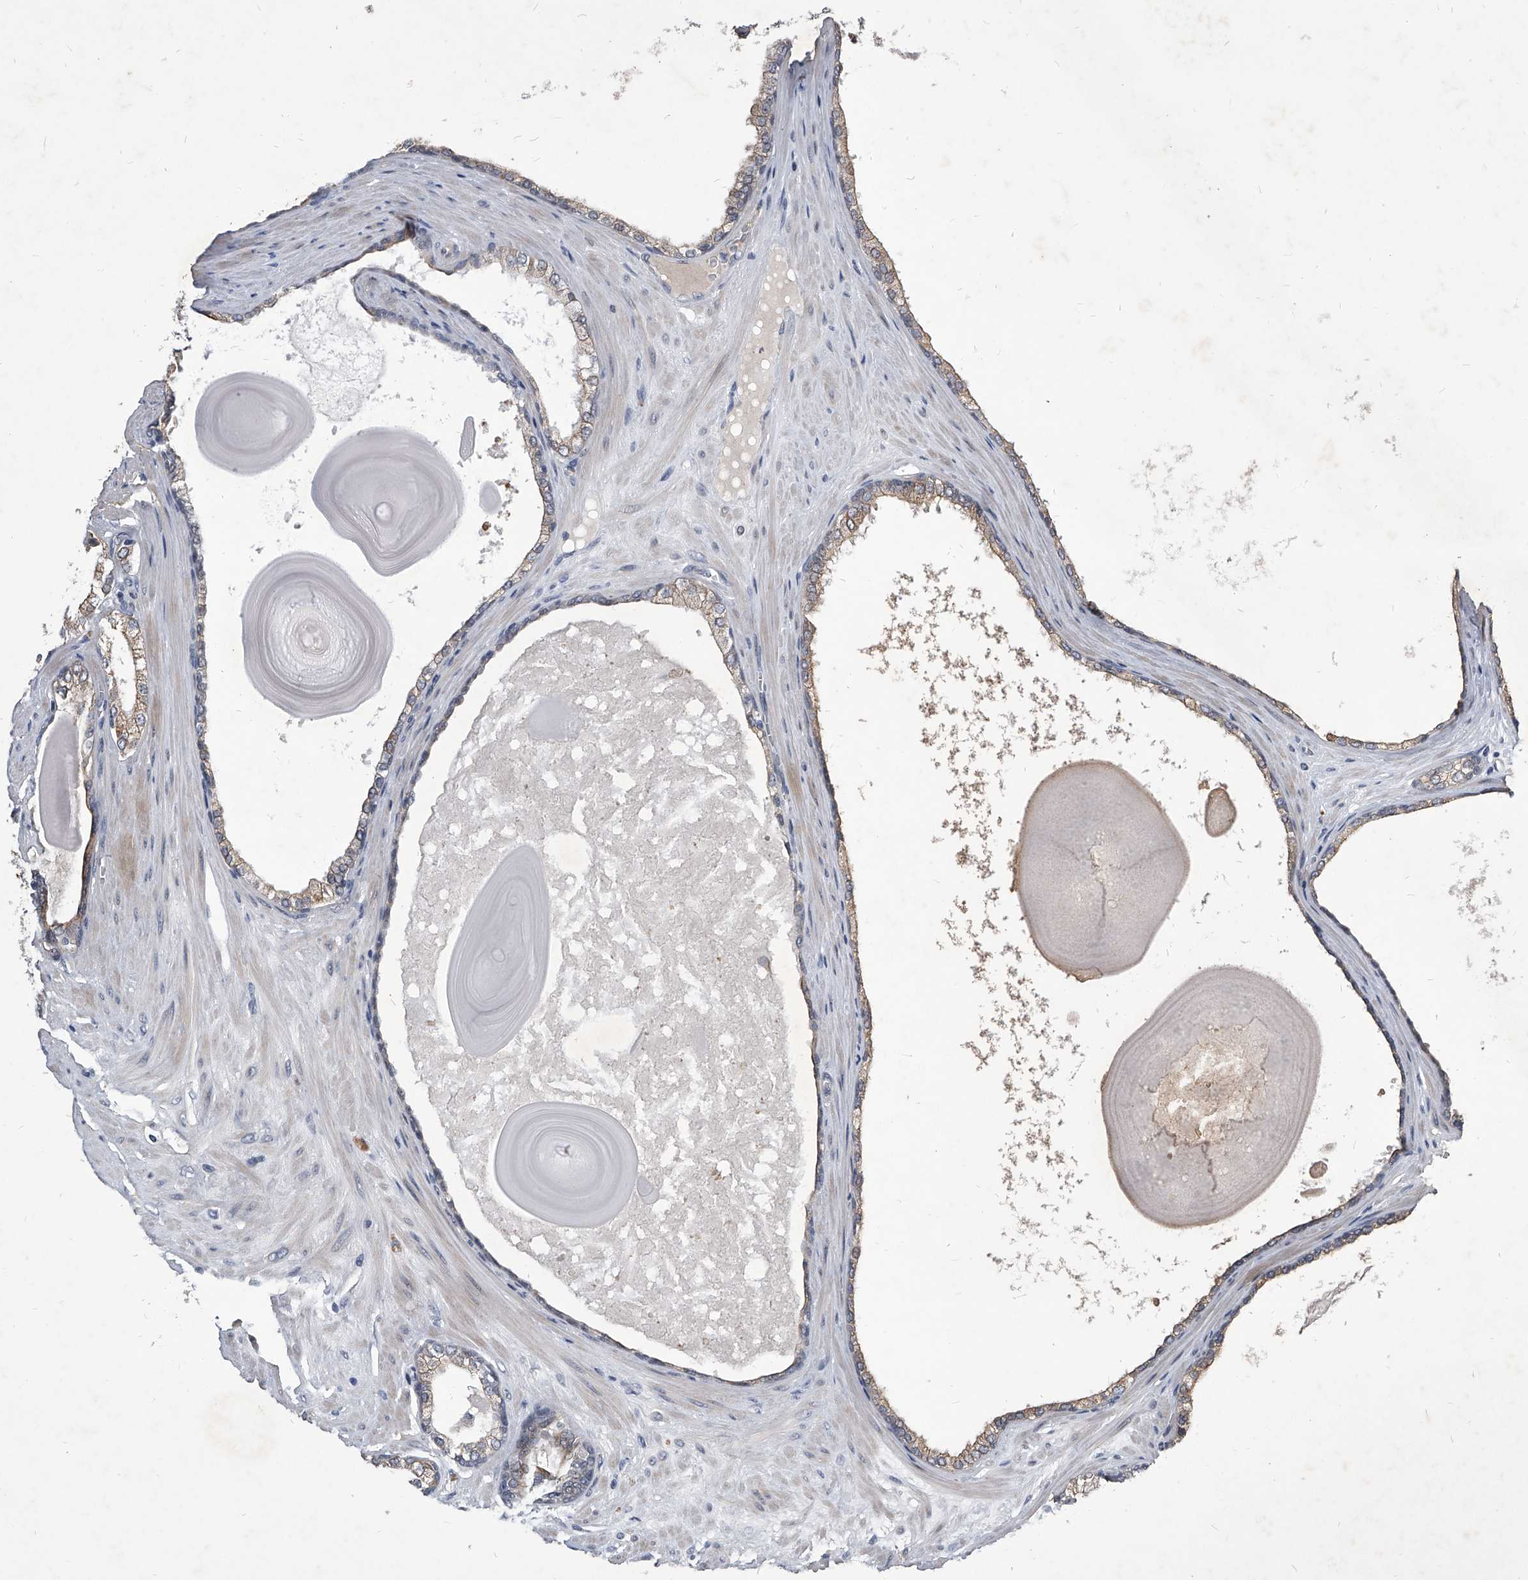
{"staining": {"intensity": "weak", "quantity": "25%-75%", "location": "cytoplasmic/membranous"}, "tissue": "prostate cancer", "cell_type": "Tumor cells", "image_type": "cancer", "snomed": [{"axis": "morphology", "description": "Adenocarcinoma, Low grade"}, {"axis": "topography", "description": "Prostate"}], "caption": "This is an image of IHC staining of prostate cancer (low-grade adenocarcinoma), which shows weak staining in the cytoplasmic/membranous of tumor cells.", "gene": "ZNF76", "patient": {"sex": "male", "age": 70}}